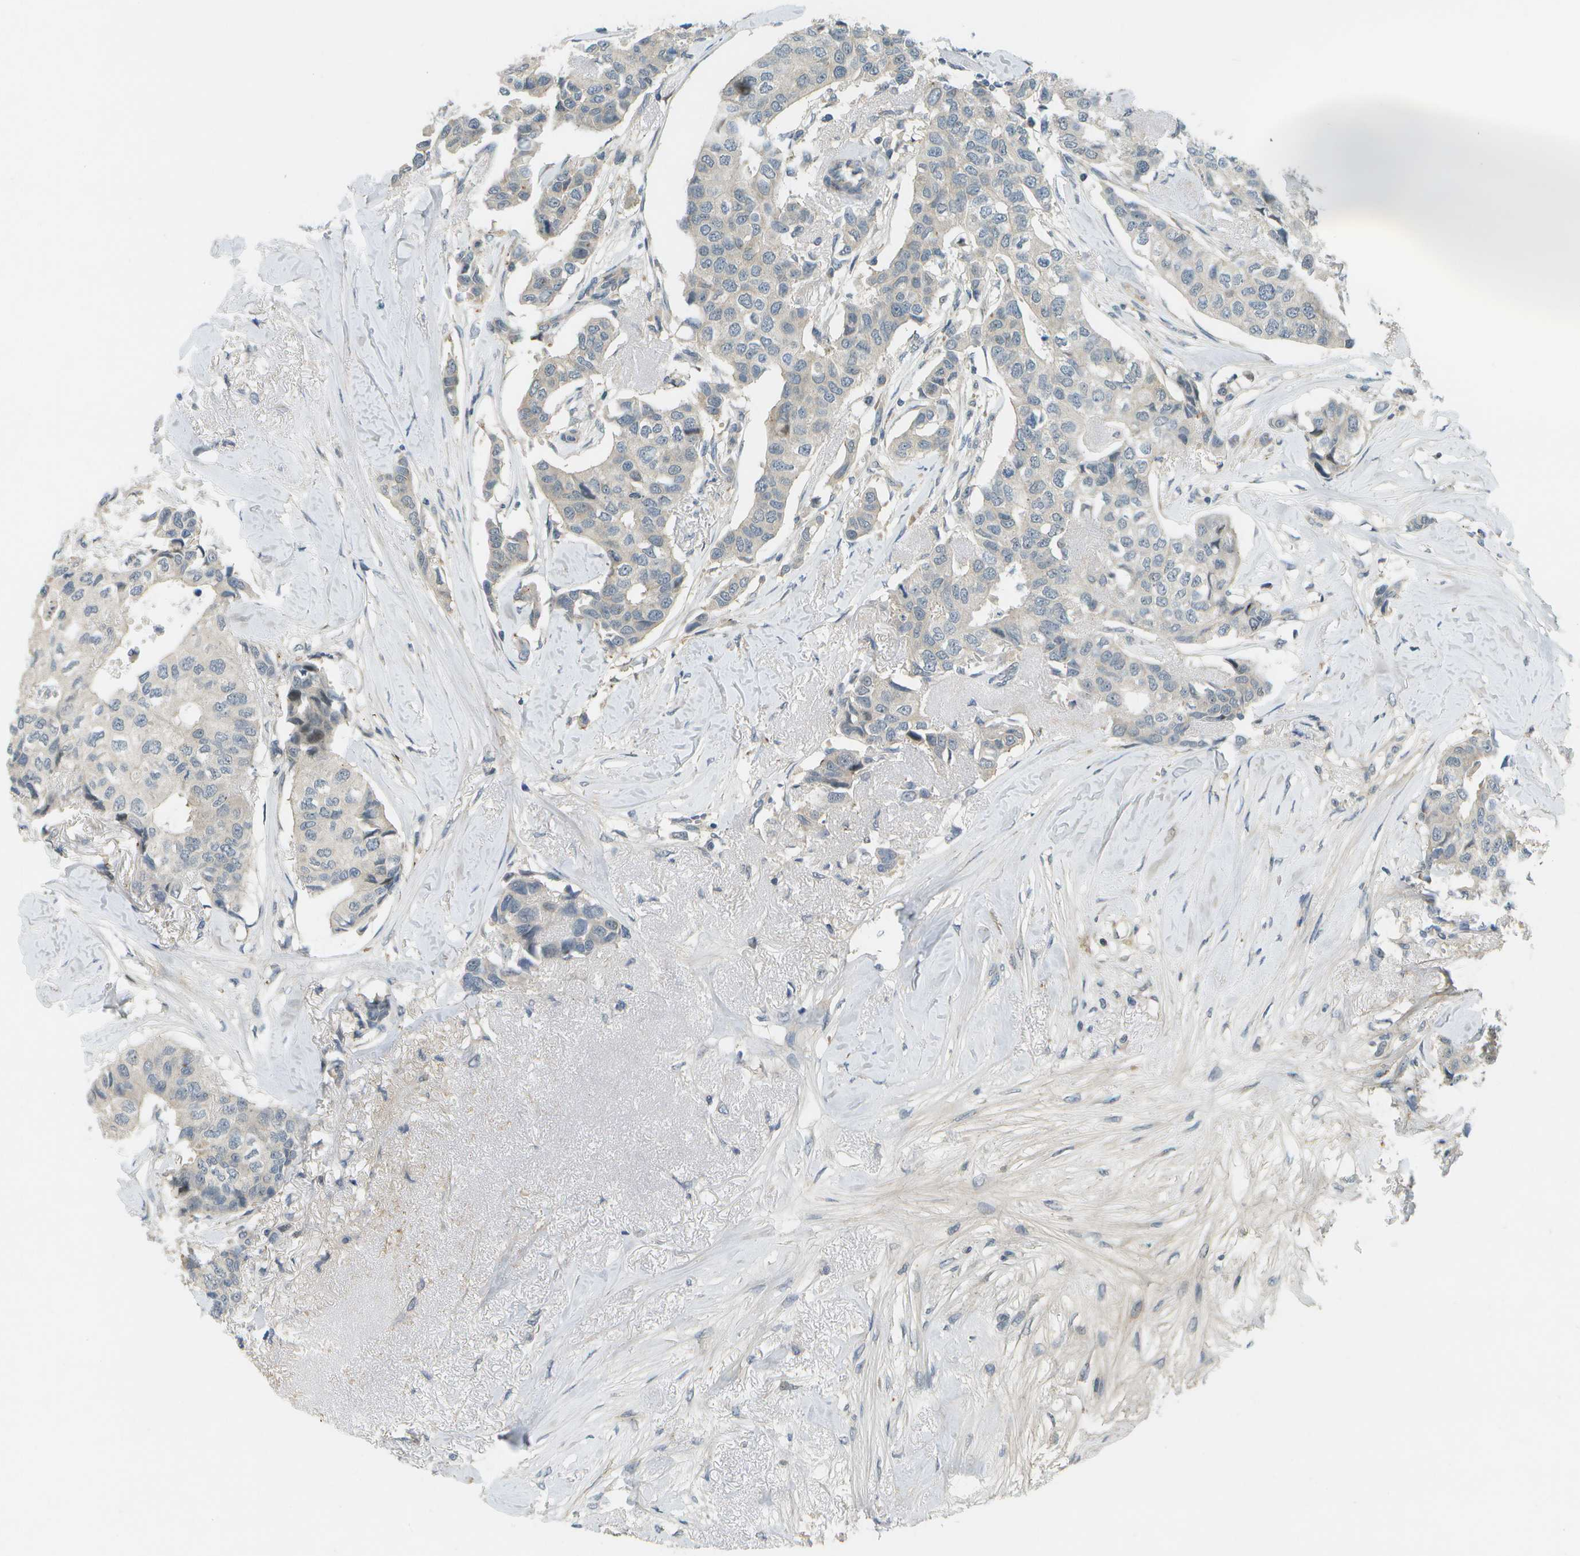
{"staining": {"intensity": "negative", "quantity": "none", "location": "none"}, "tissue": "breast cancer", "cell_type": "Tumor cells", "image_type": "cancer", "snomed": [{"axis": "morphology", "description": "Duct carcinoma"}, {"axis": "topography", "description": "Breast"}], "caption": "This is a image of immunohistochemistry (IHC) staining of breast intraductal carcinoma, which shows no positivity in tumor cells.", "gene": "WNK2", "patient": {"sex": "female", "age": 80}}